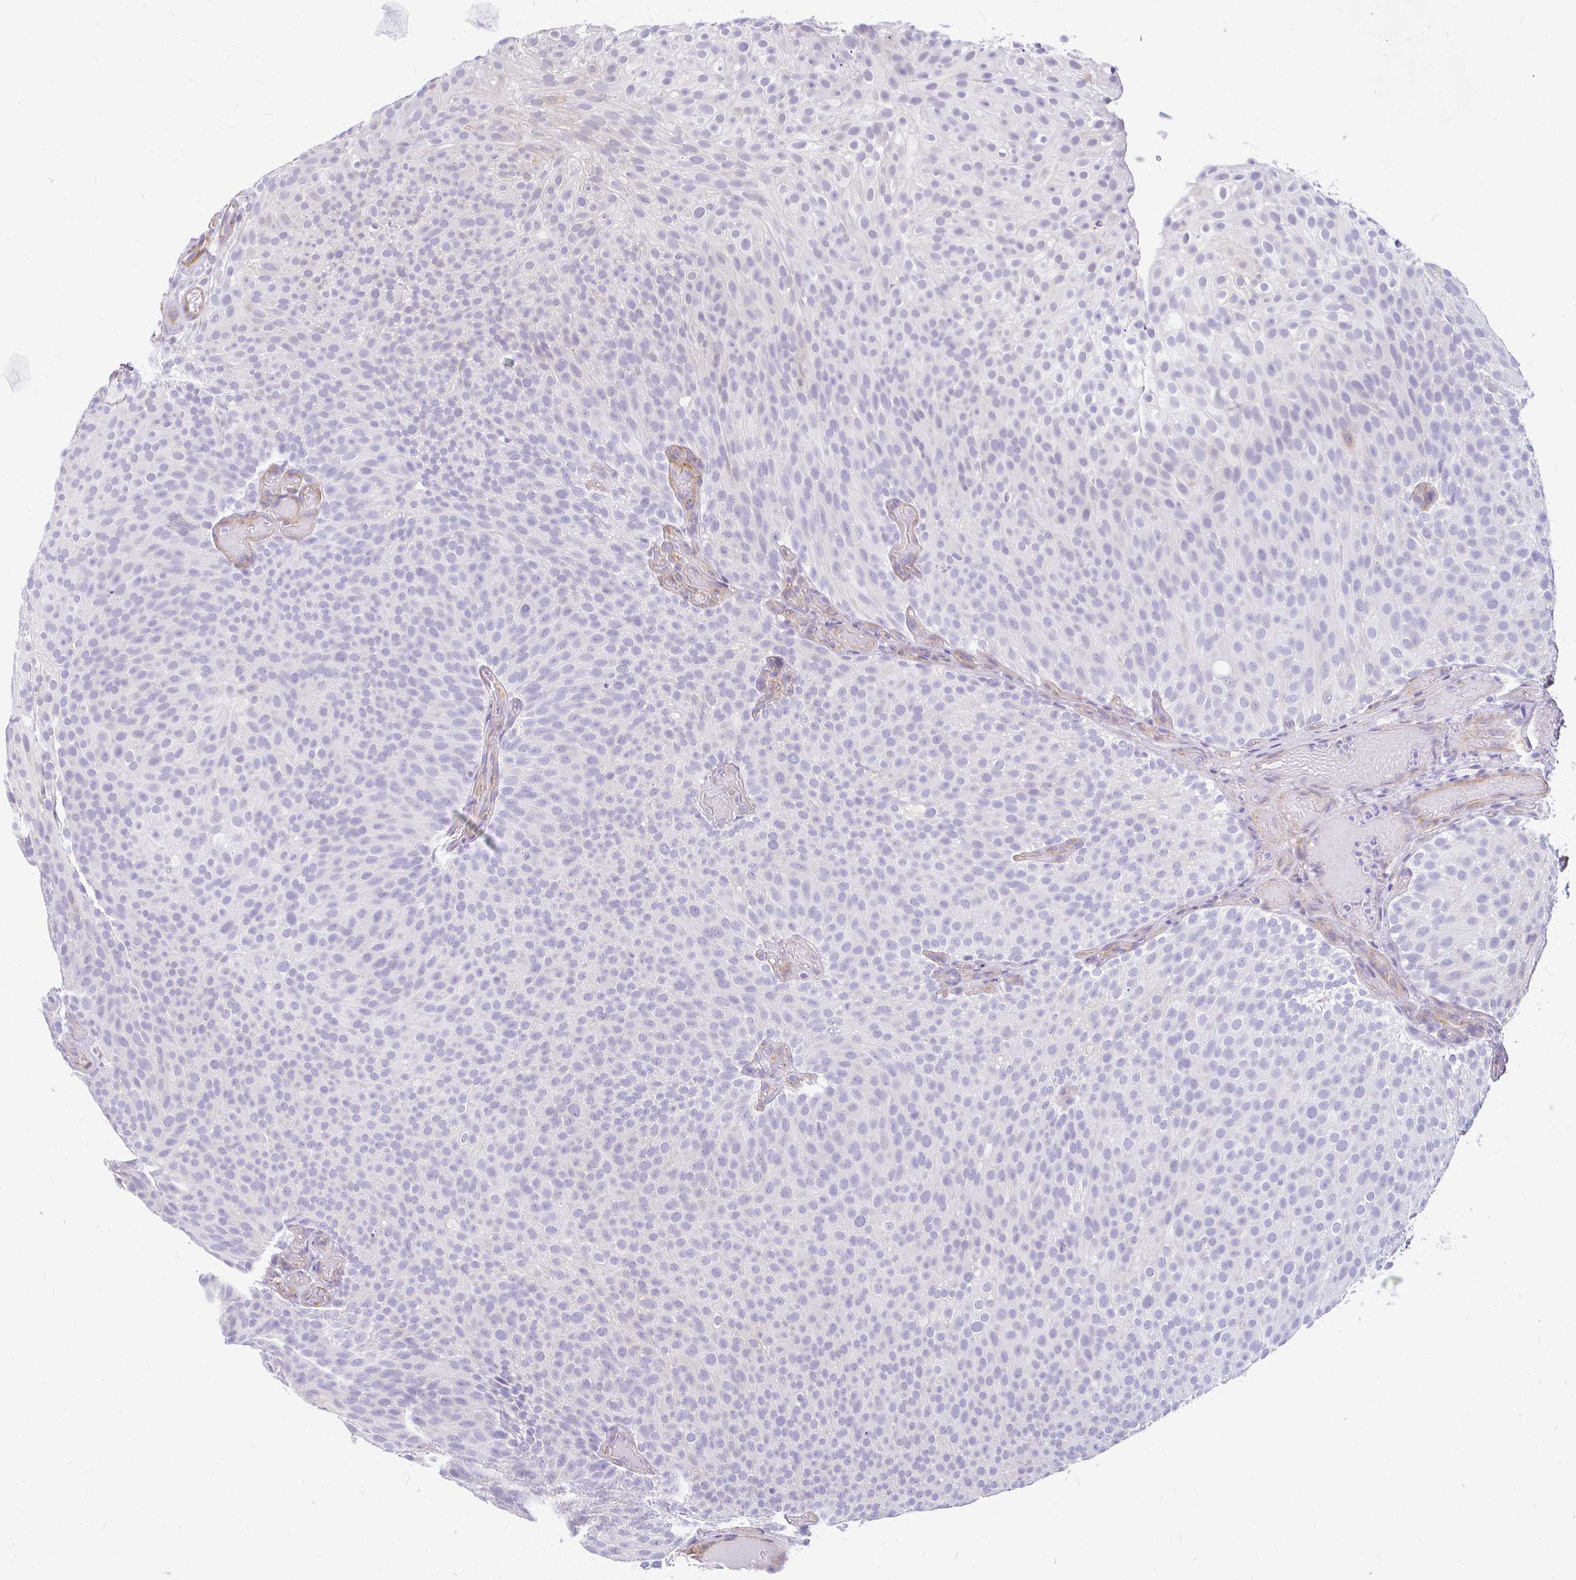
{"staining": {"intensity": "negative", "quantity": "none", "location": "none"}, "tissue": "urothelial cancer", "cell_type": "Tumor cells", "image_type": "cancer", "snomed": [{"axis": "morphology", "description": "Urothelial carcinoma, Low grade"}, {"axis": "topography", "description": "Urinary bladder"}], "caption": "Immunohistochemical staining of human urothelial cancer shows no significant expression in tumor cells.", "gene": "FAM83C", "patient": {"sex": "male", "age": 78}}